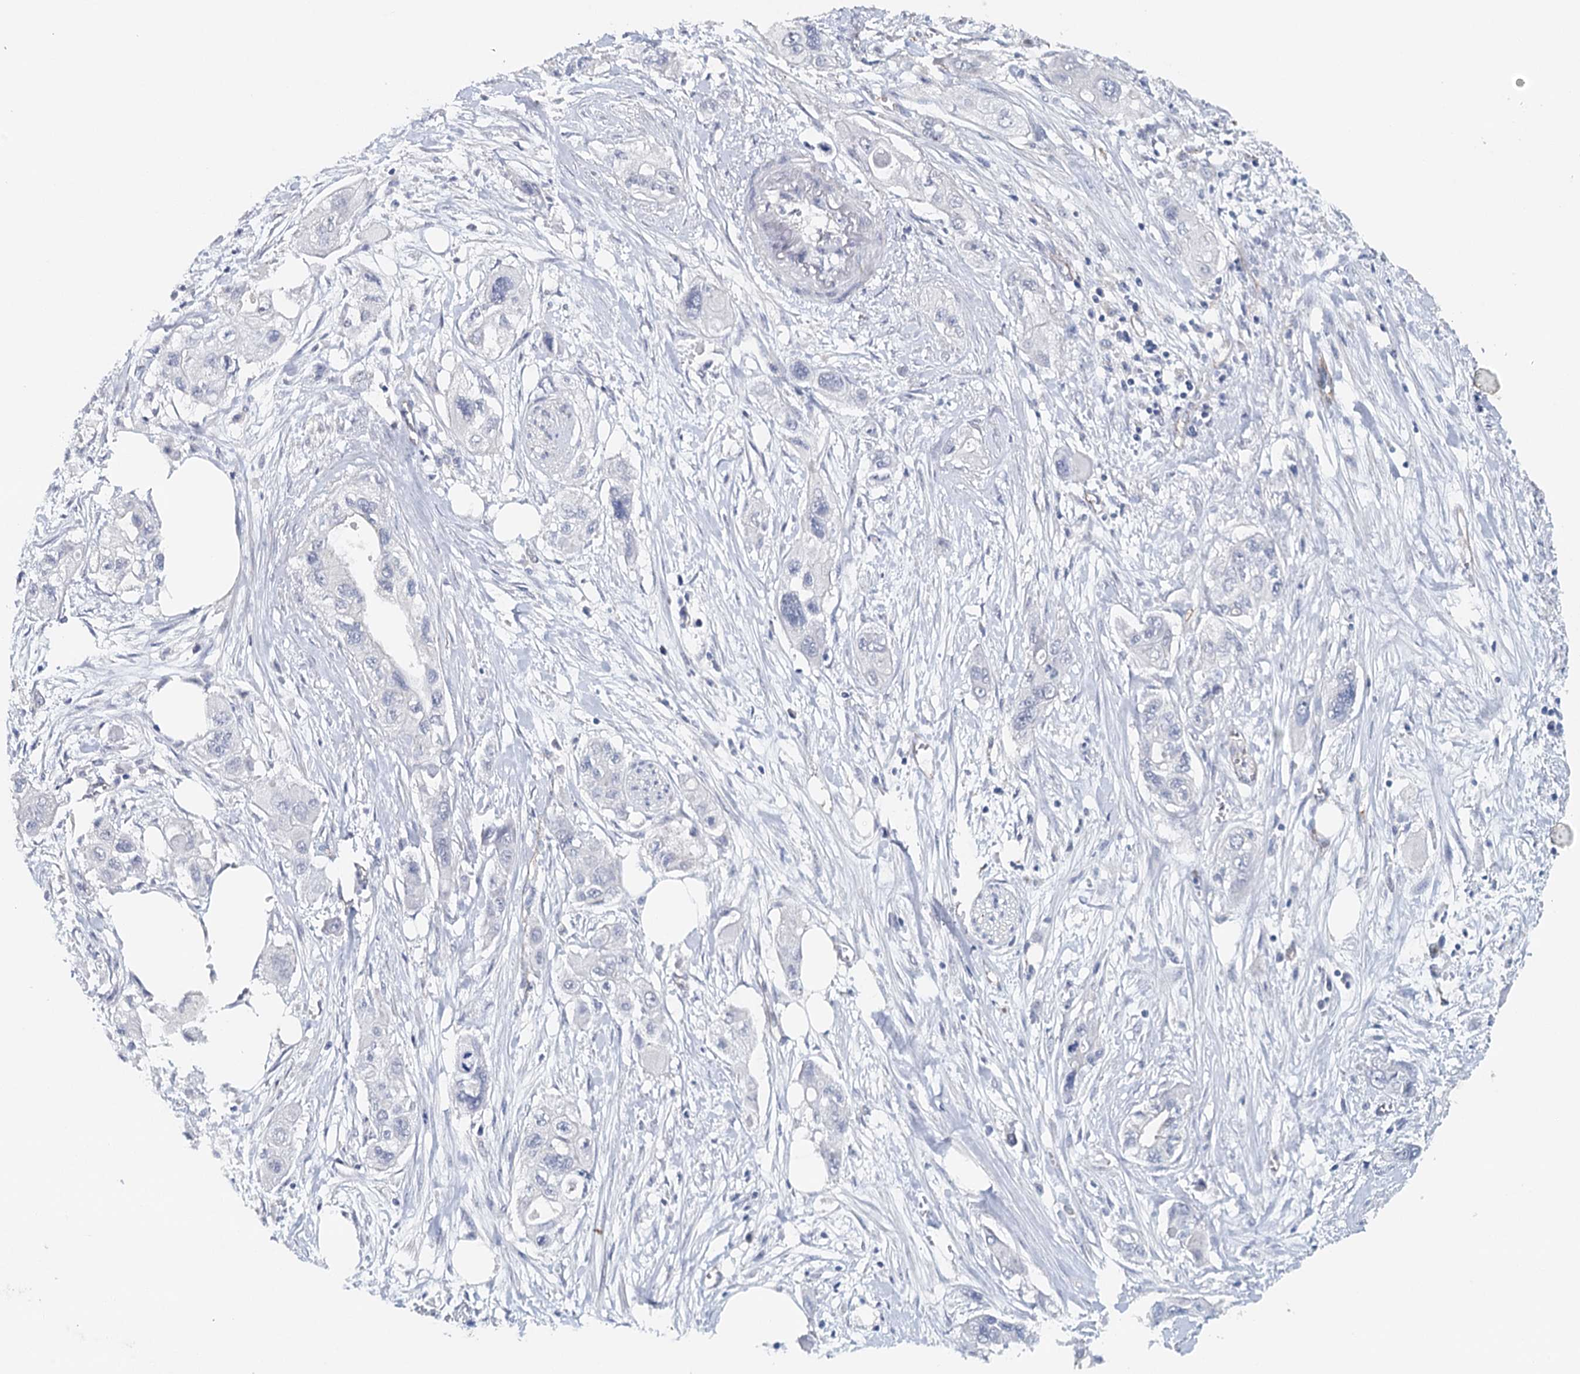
{"staining": {"intensity": "negative", "quantity": "none", "location": "none"}, "tissue": "pancreatic cancer", "cell_type": "Tumor cells", "image_type": "cancer", "snomed": [{"axis": "morphology", "description": "Adenocarcinoma, NOS"}, {"axis": "topography", "description": "Pancreas"}], "caption": "Pancreatic cancer (adenocarcinoma) was stained to show a protein in brown. There is no significant expression in tumor cells.", "gene": "SYNPO", "patient": {"sex": "male", "age": 75}}